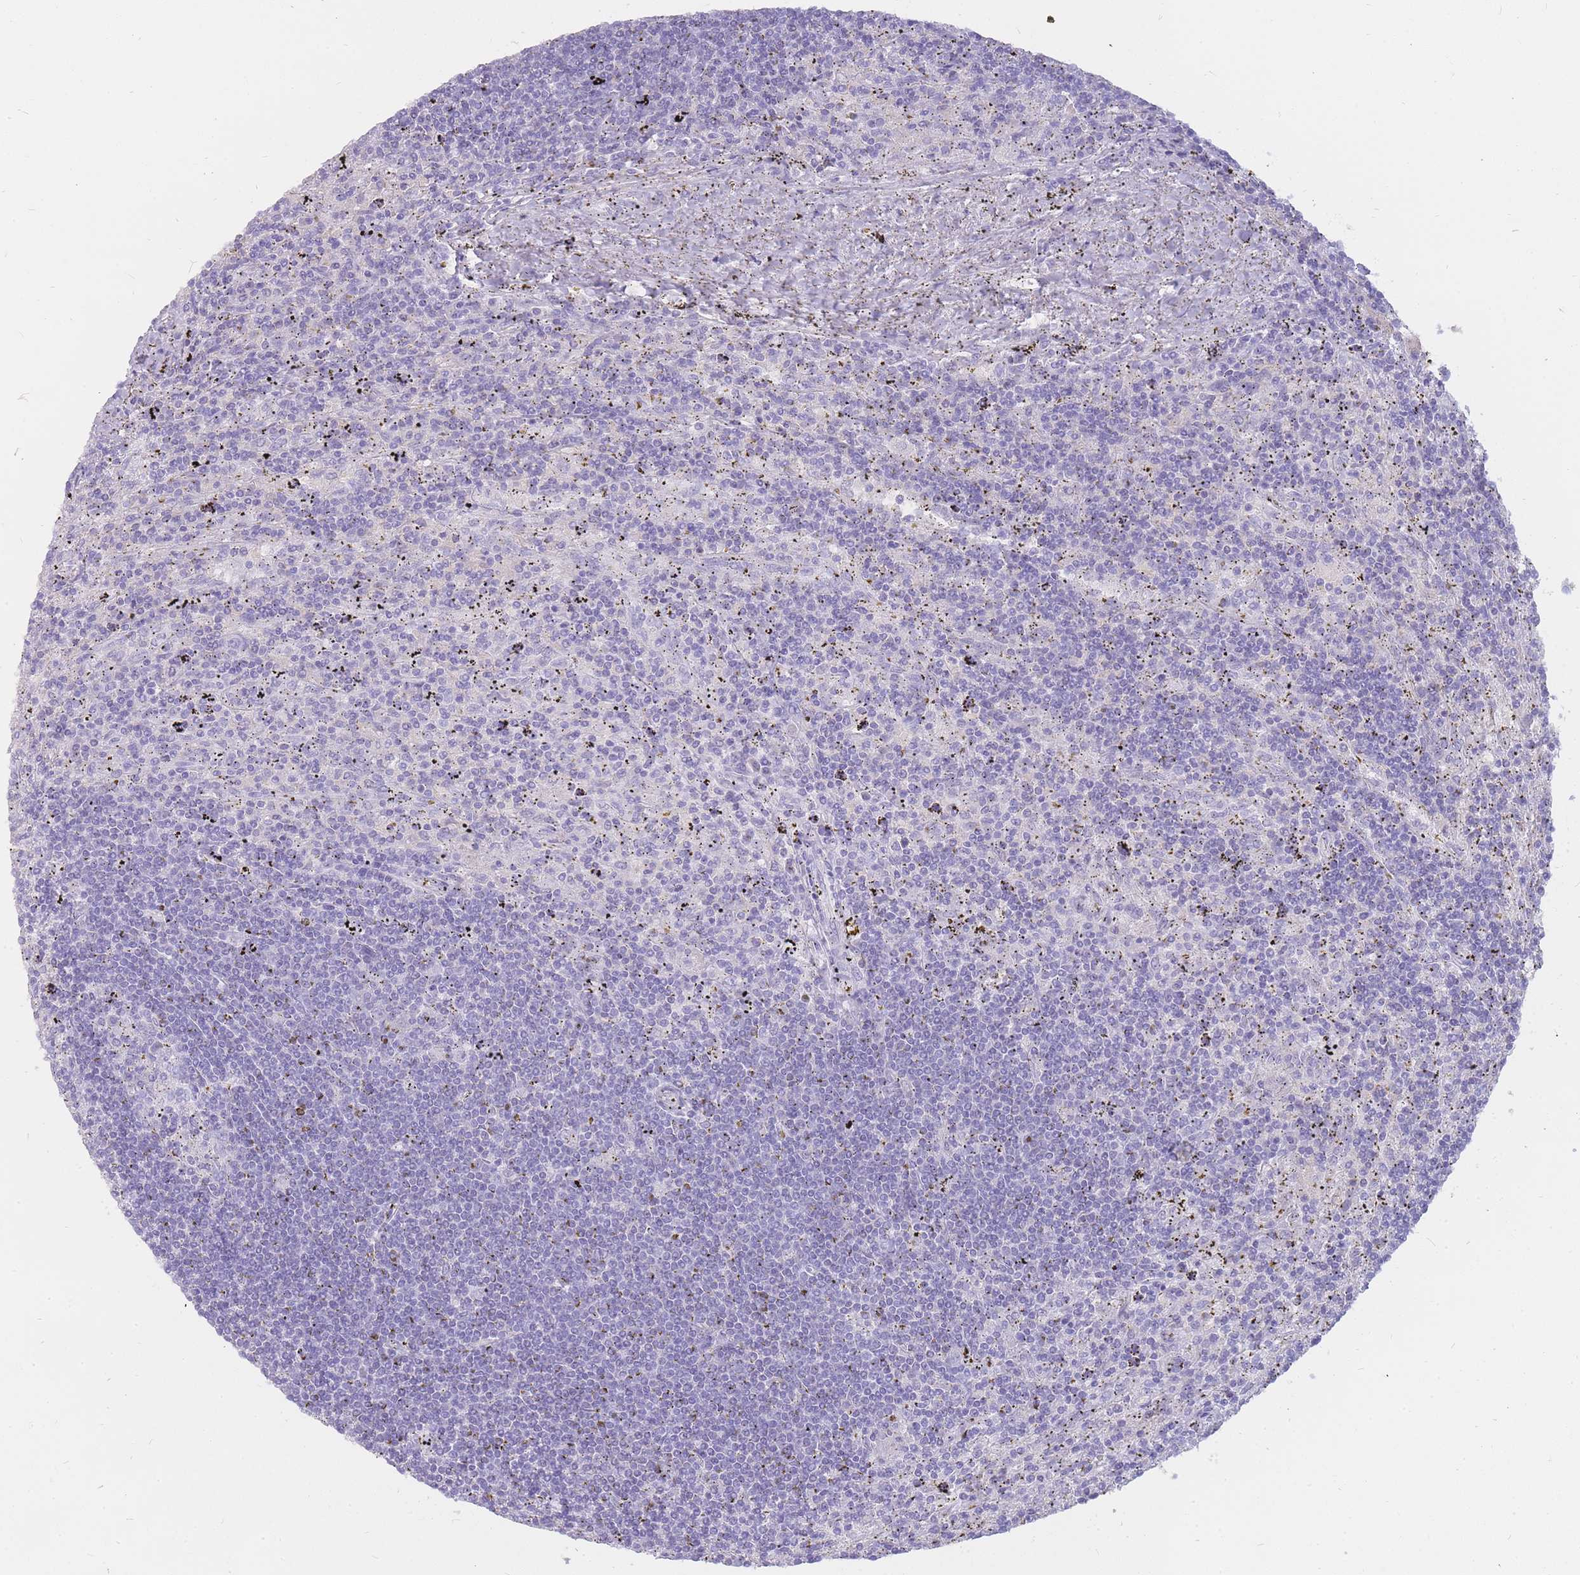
{"staining": {"intensity": "negative", "quantity": "none", "location": "none"}, "tissue": "lymphoma", "cell_type": "Tumor cells", "image_type": "cancer", "snomed": [{"axis": "morphology", "description": "Malignant lymphoma, non-Hodgkin's type, Low grade"}, {"axis": "topography", "description": "Spleen"}], "caption": "Low-grade malignant lymphoma, non-Hodgkin's type was stained to show a protein in brown. There is no significant expression in tumor cells.", "gene": "INS", "patient": {"sex": "male", "age": 76}}